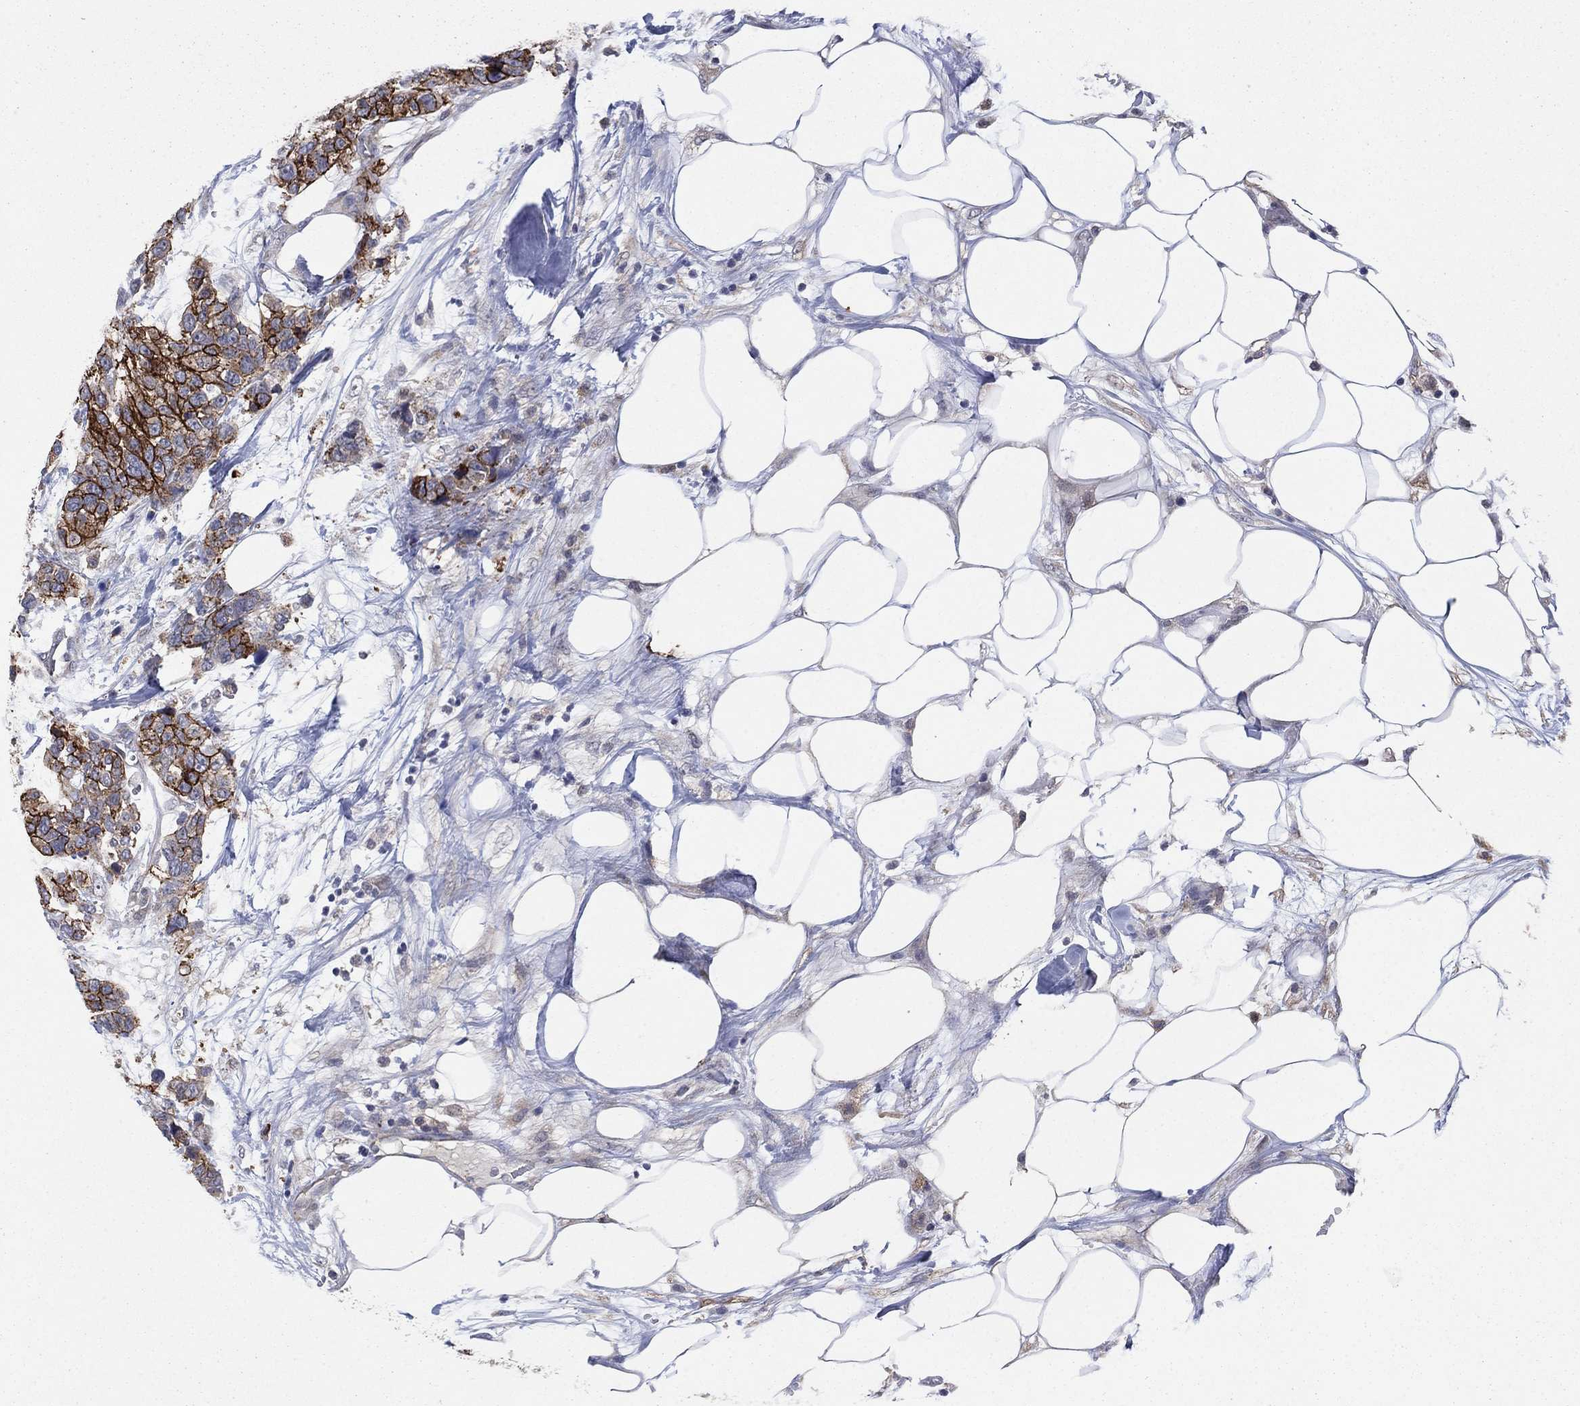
{"staining": {"intensity": "strong", "quantity": "25%-75%", "location": "cytoplasmic/membranous"}, "tissue": "urothelial cancer", "cell_type": "Tumor cells", "image_type": "cancer", "snomed": [{"axis": "morphology", "description": "Urothelial carcinoma, High grade"}, {"axis": "topography", "description": "Urinary bladder"}], "caption": "This is a histology image of IHC staining of urothelial carcinoma (high-grade), which shows strong staining in the cytoplasmic/membranous of tumor cells.", "gene": "SDC1", "patient": {"sex": "male", "age": 77}}